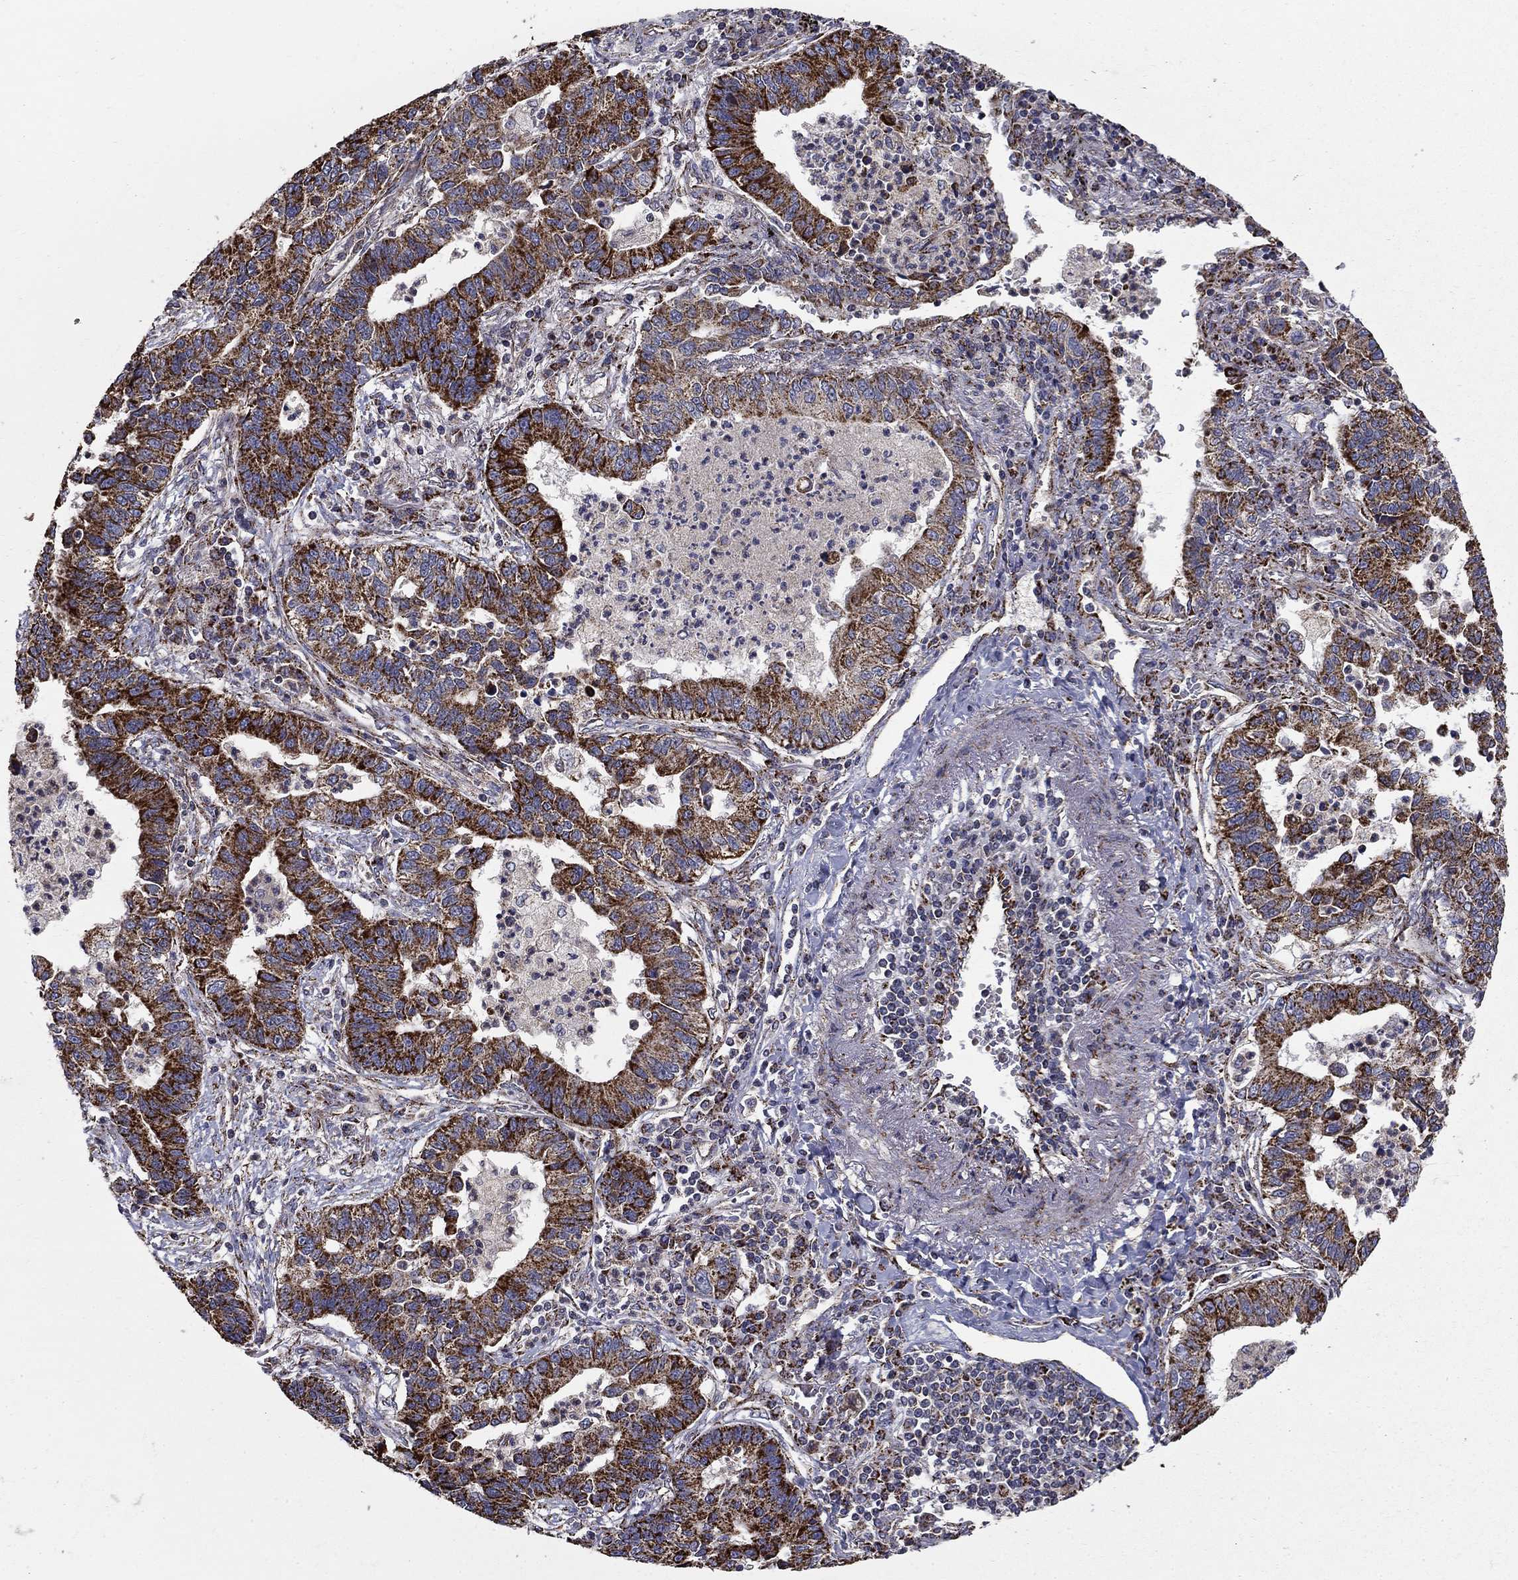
{"staining": {"intensity": "strong", "quantity": ">75%", "location": "cytoplasmic/membranous"}, "tissue": "lung cancer", "cell_type": "Tumor cells", "image_type": "cancer", "snomed": [{"axis": "morphology", "description": "Adenocarcinoma, NOS"}, {"axis": "topography", "description": "Lung"}], "caption": "The histopathology image displays staining of lung cancer (adenocarcinoma), revealing strong cytoplasmic/membranous protein staining (brown color) within tumor cells. The protein is shown in brown color, while the nuclei are stained blue.", "gene": "GCSH", "patient": {"sex": "female", "age": 57}}